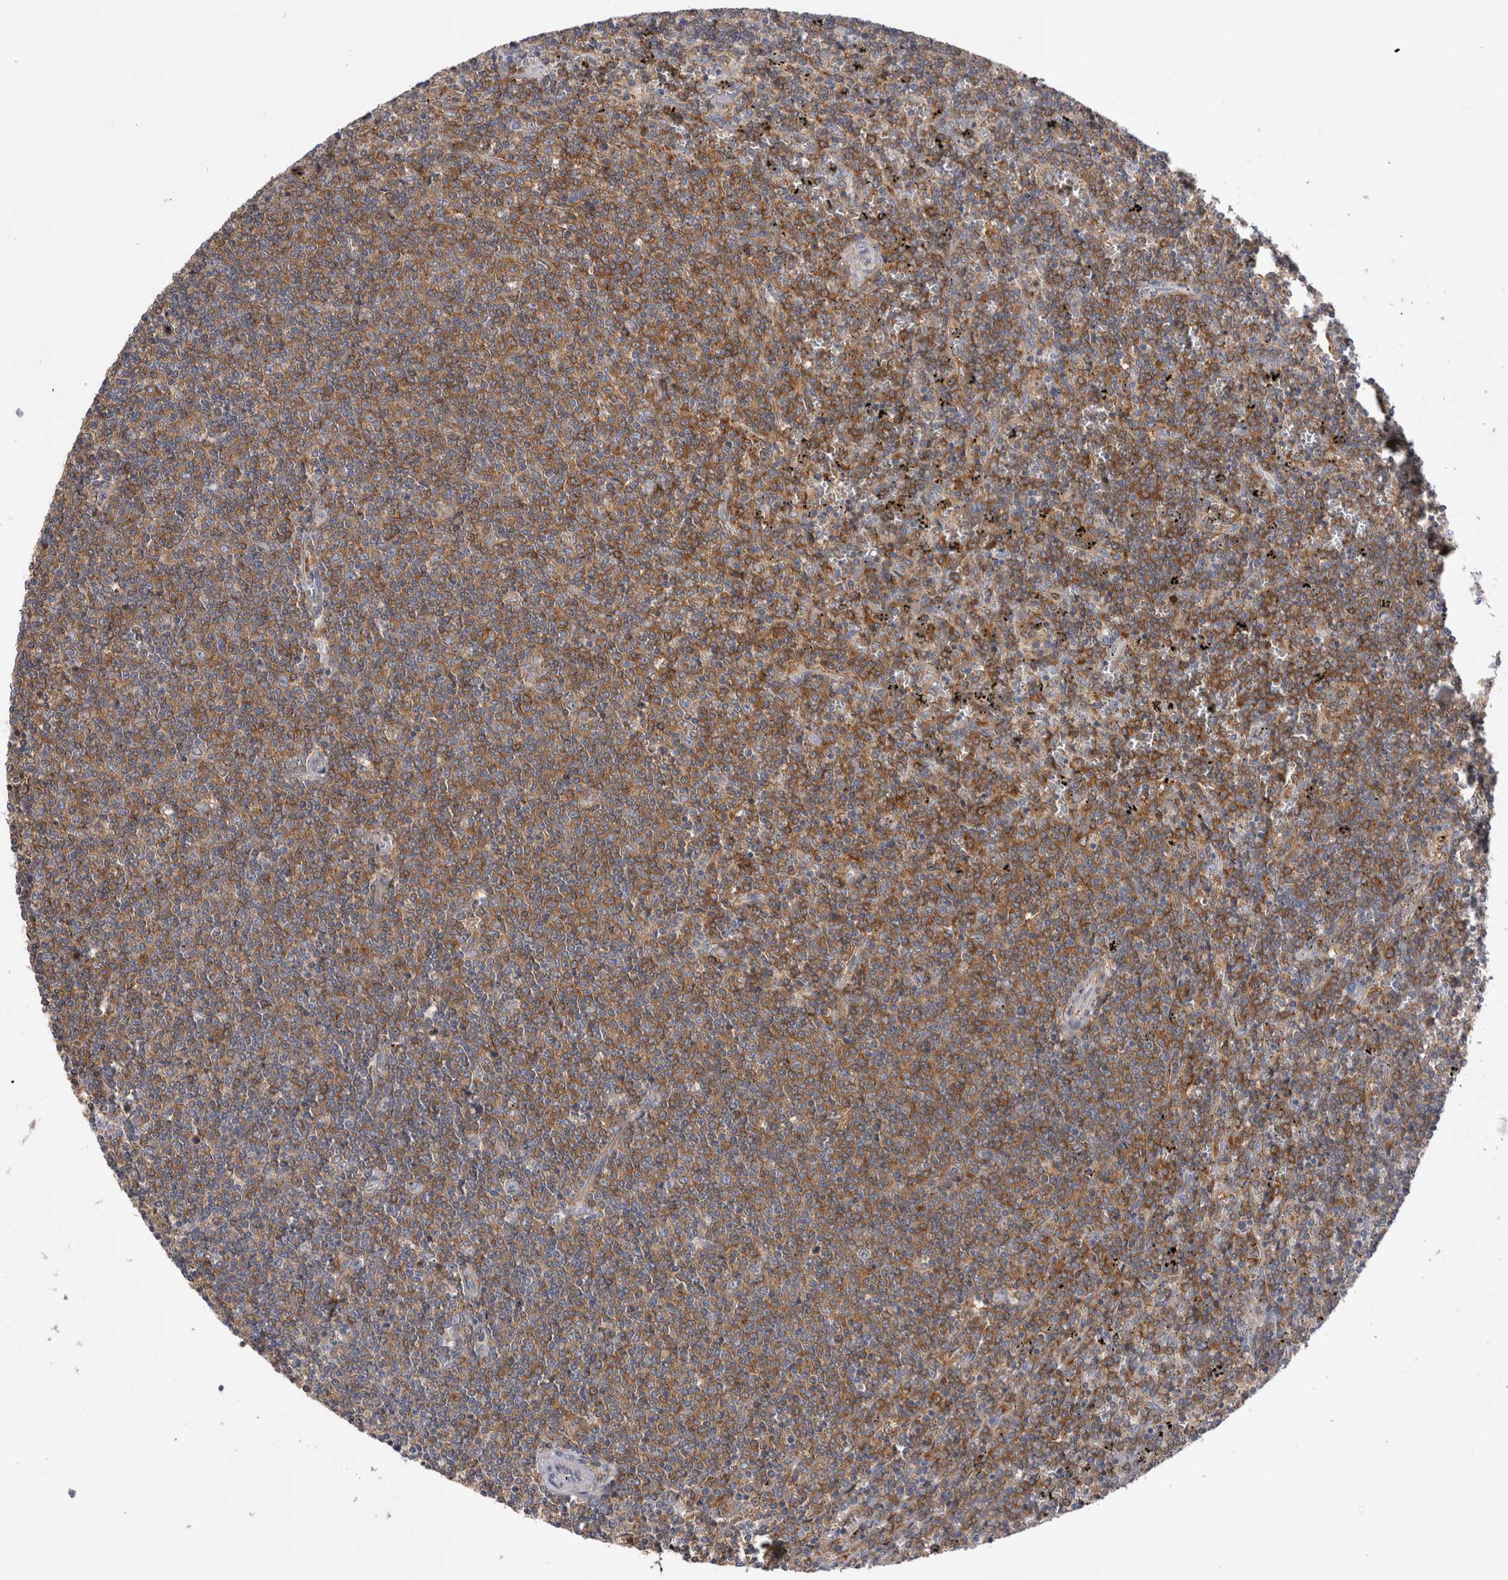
{"staining": {"intensity": "moderate", "quantity": ">75%", "location": "cytoplasmic/membranous"}, "tissue": "lymphoma", "cell_type": "Tumor cells", "image_type": "cancer", "snomed": [{"axis": "morphology", "description": "Malignant lymphoma, non-Hodgkin's type, Low grade"}, {"axis": "topography", "description": "Spleen"}], "caption": "Immunohistochemical staining of low-grade malignant lymphoma, non-Hodgkin's type demonstrates medium levels of moderate cytoplasmic/membranous protein expression in approximately >75% of tumor cells. The protein of interest is stained brown, and the nuclei are stained in blue (DAB (3,3'-diaminobenzidine) IHC with brightfield microscopy, high magnification).", "gene": "RAB11FIP1", "patient": {"sex": "female", "age": 50}}